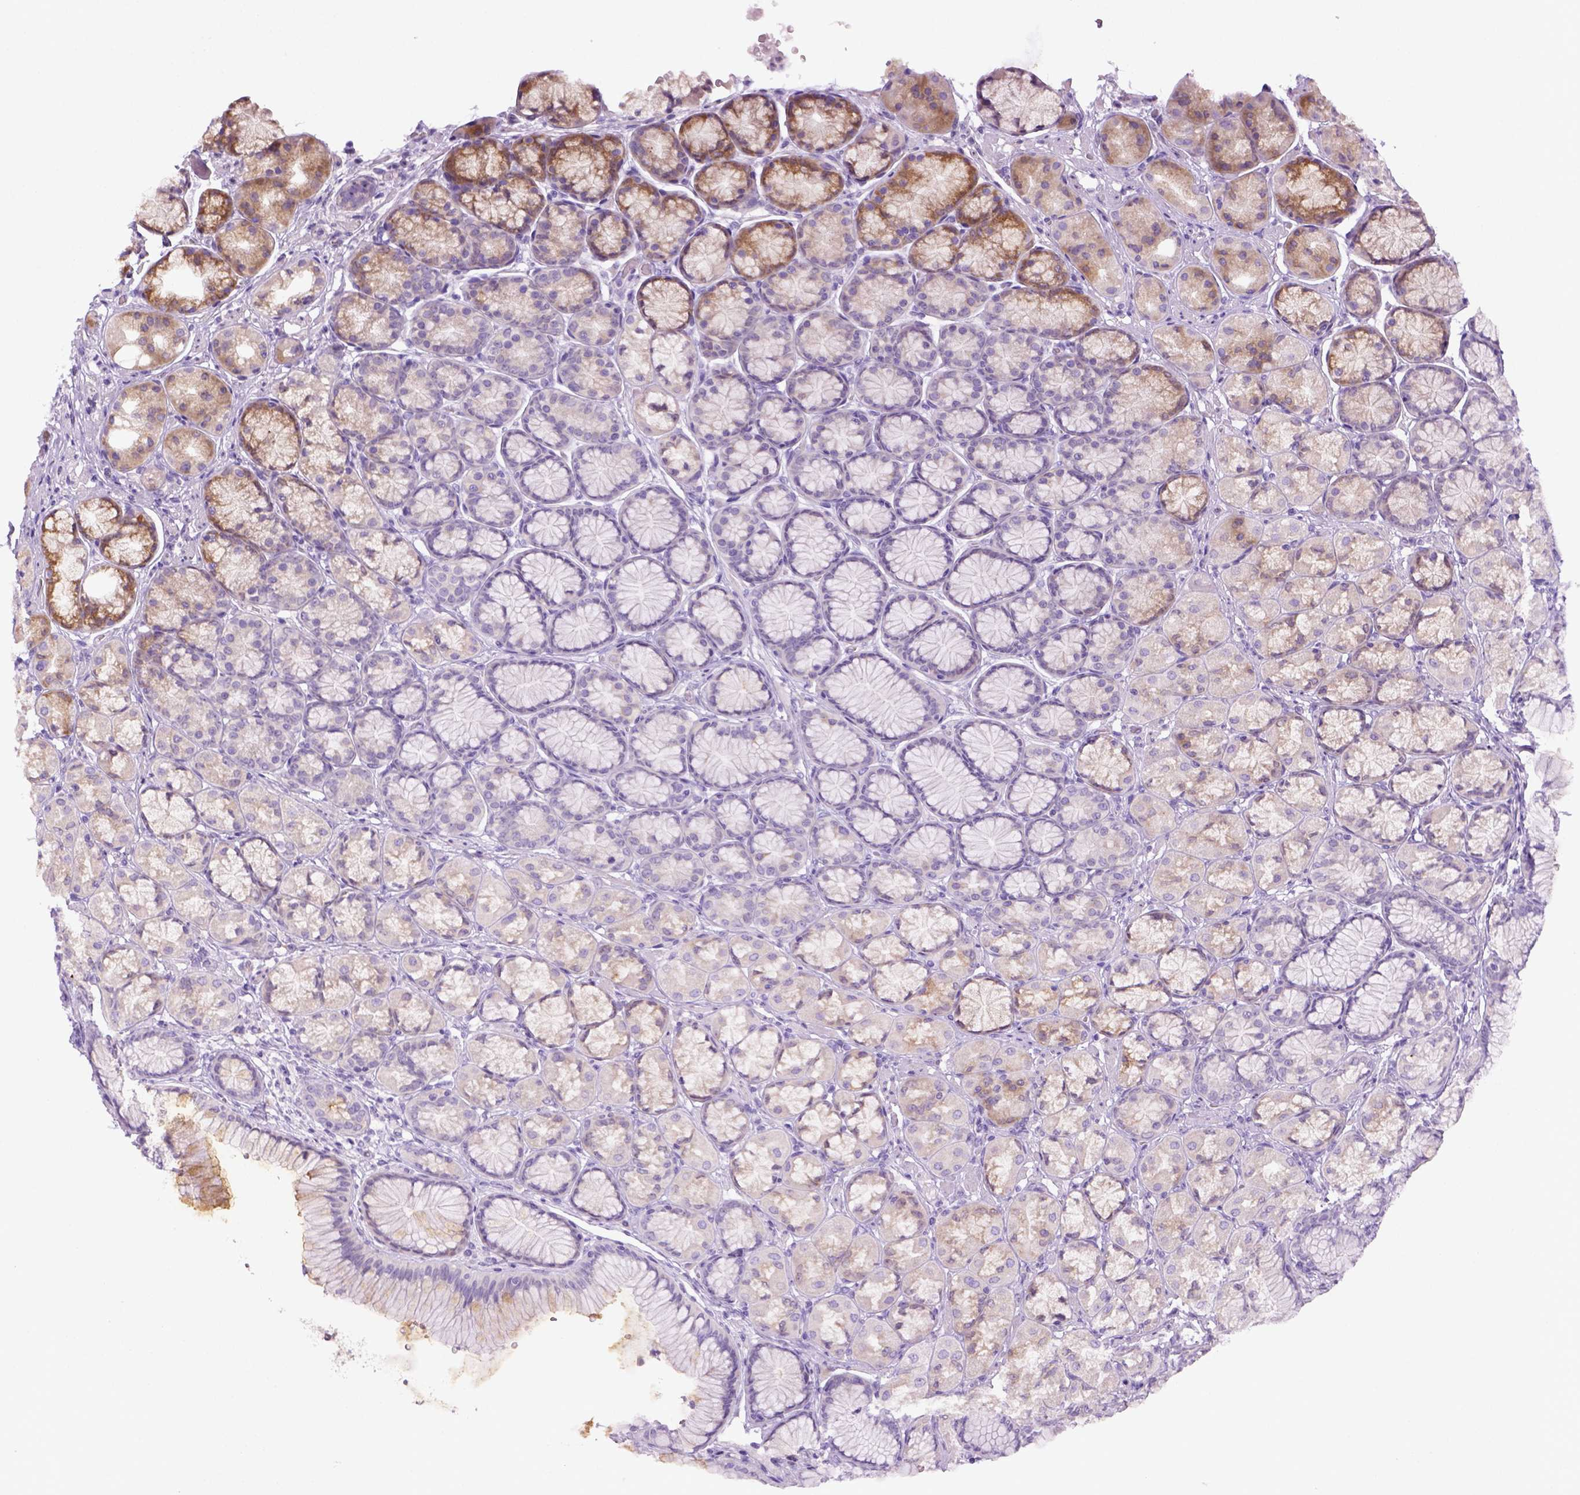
{"staining": {"intensity": "moderate", "quantity": "<25%", "location": "cytoplasmic/membranous"}, "tissue": "stomach", "cell_type": "Glandular cells", "image_type": "normal", "snomed": [{"axis": "morphology", "description": "Normal tissue, NOS"}, {"axis": "morphology", "description": "Adenocarcinoma, NOS"}, {"axis": "morphology", "description": "Adenocarcinoma, High grade"}, {"axis": "topography", "description": "Stomach, upper"}, {"axis": "topography", "description": "Stomach"}], "caption": "Protein staining demonstrates moderate cytoplasmic/membranous staining in approximately <25% of glandular cells in normal stomach. (DAB = brown stain, brightfield microscopy at high magnification).", "gene": "DNAH11", "patient": {"sex": "female", "age": 65}}